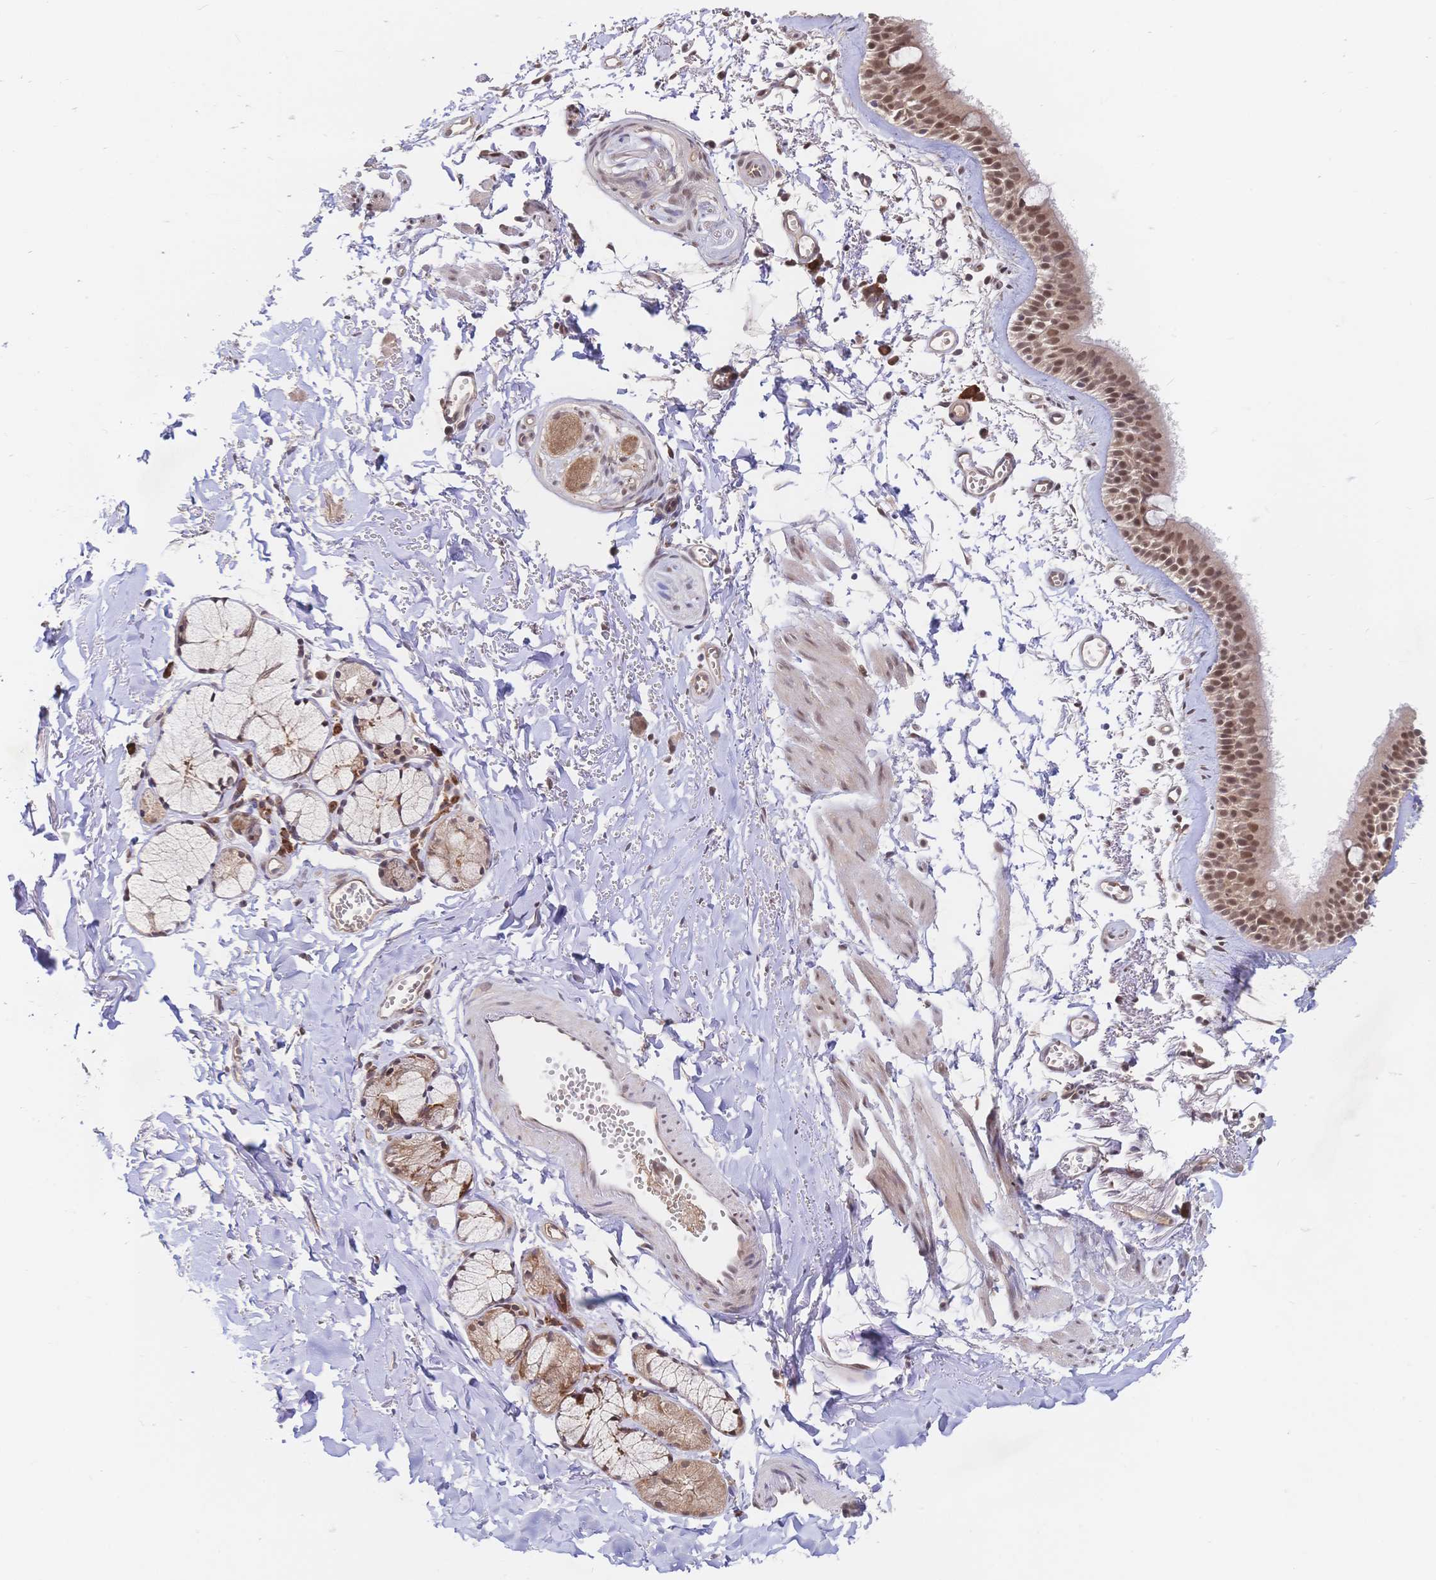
{"staining": {"intensity": "moderate", "quantity": ">75%", "location": "nuclear"}, "tissue": "bronchus", "cell_type": "Respiratory epithelial cells", "image_type": "normal", "snomed": [{"axis": "morphology", "description": "Normal tissue, NOS"}, {"axis": "topography", "description": "Cartilage tissue"}, {"axis": "topography", "description": "Bronchus"}, {"axis": "topography", "description": "Peripheral nerve tissue"}], "caption": "Immunohistochemical staining of benign bronchus demonstrates moderate nuclear protein staining in about >75% of respiratory epithelial cells.", "gene": "LMO4", "patient": {"sex": "female", "age": 59}}